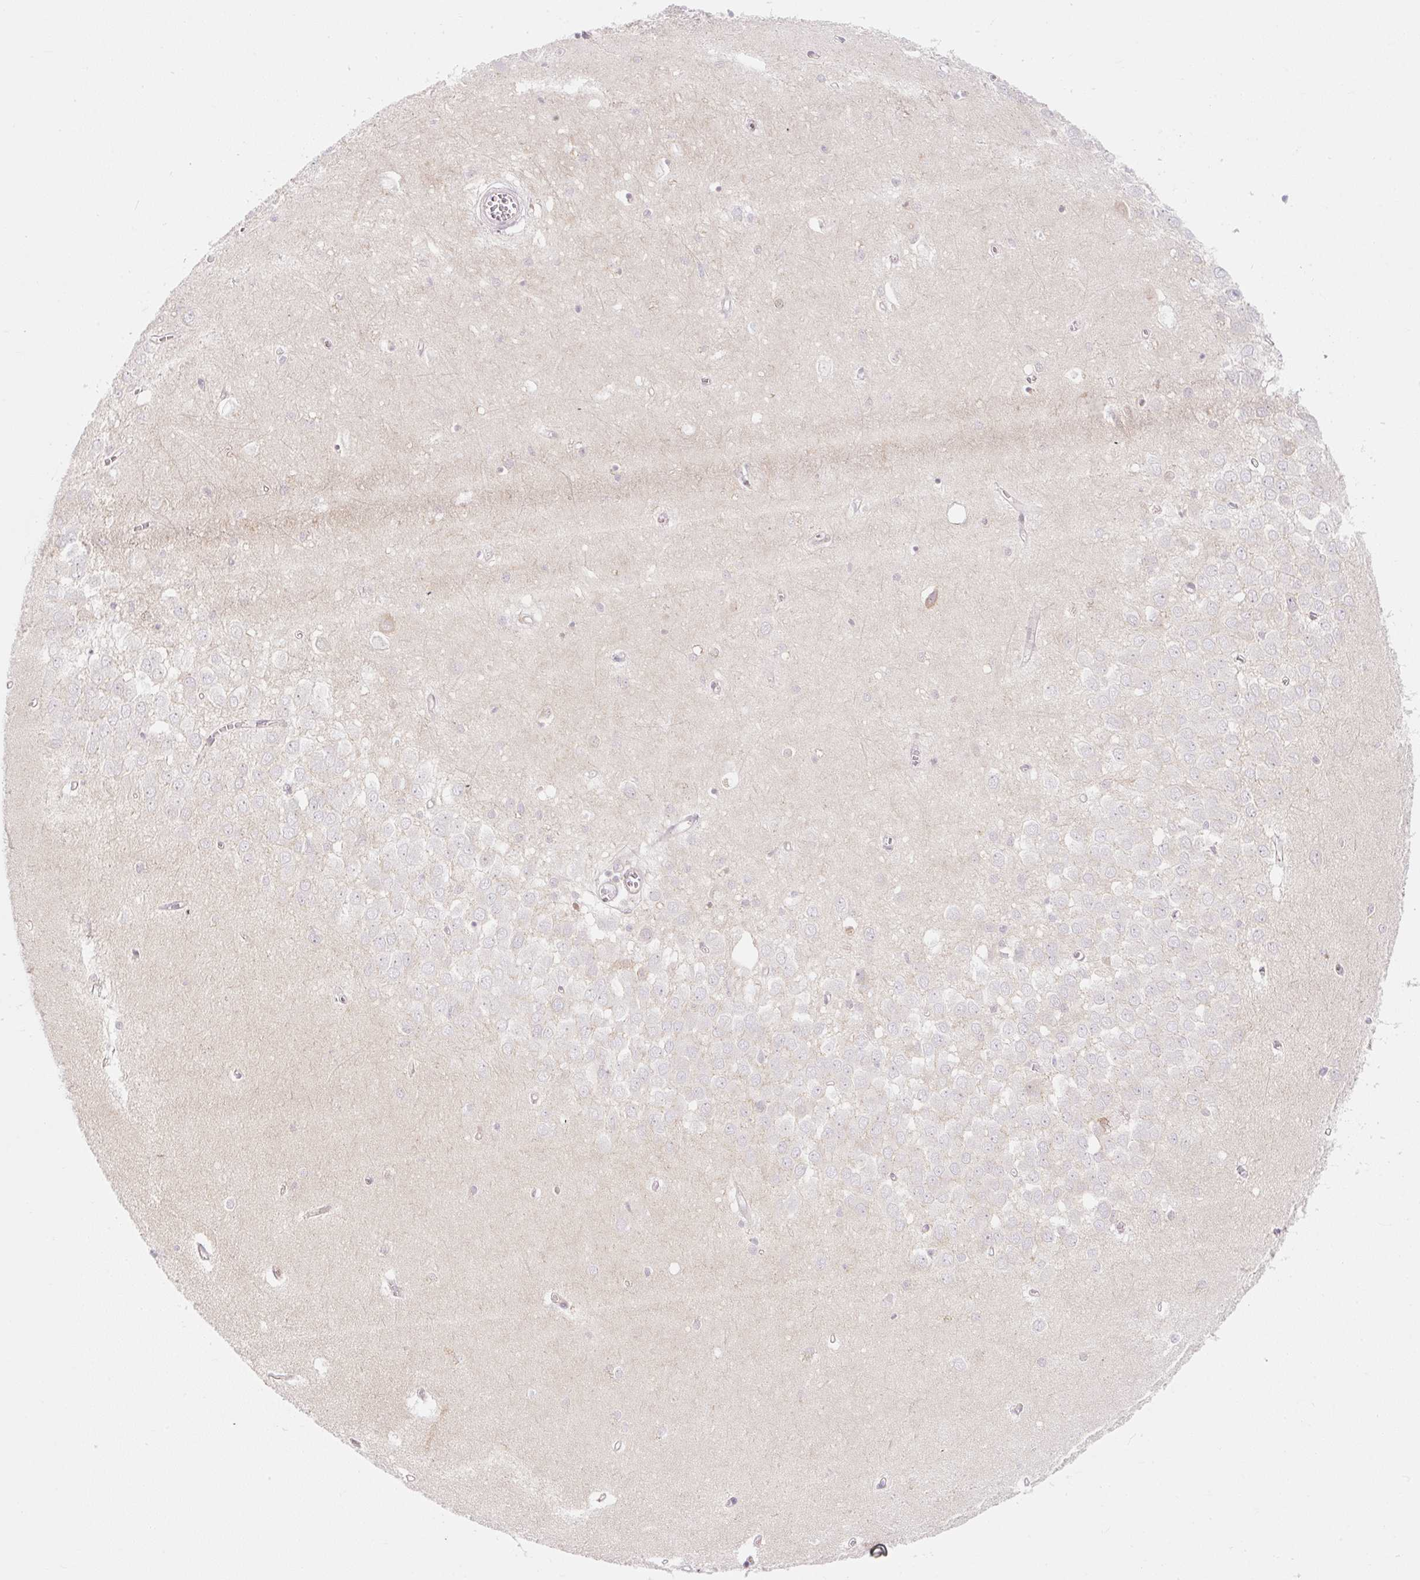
{"staining": {"intensity": "negative", "quantity": "none", "location": "none"}, "tissue": "hippocampus", "cell_type": "Glial cells", "image_type": "normal", "snomed": [{"axis": "morphology", "description": "Normal tissue, NOS"}, {"axis": "topography", "description": "Hippocampus"}], "caption": "The IHC photomicrograph has no significant staining in glial cells of hippocampus. Brightfield microscopy of immunohistochemistry (IHC) stained with DAB (3,3'-diaminobenzidine) (brown) and hematoxylin (blue), captured at high magnification.", "gene": "CASKIN1", "patient": {"sex": "female", "age": 64}}